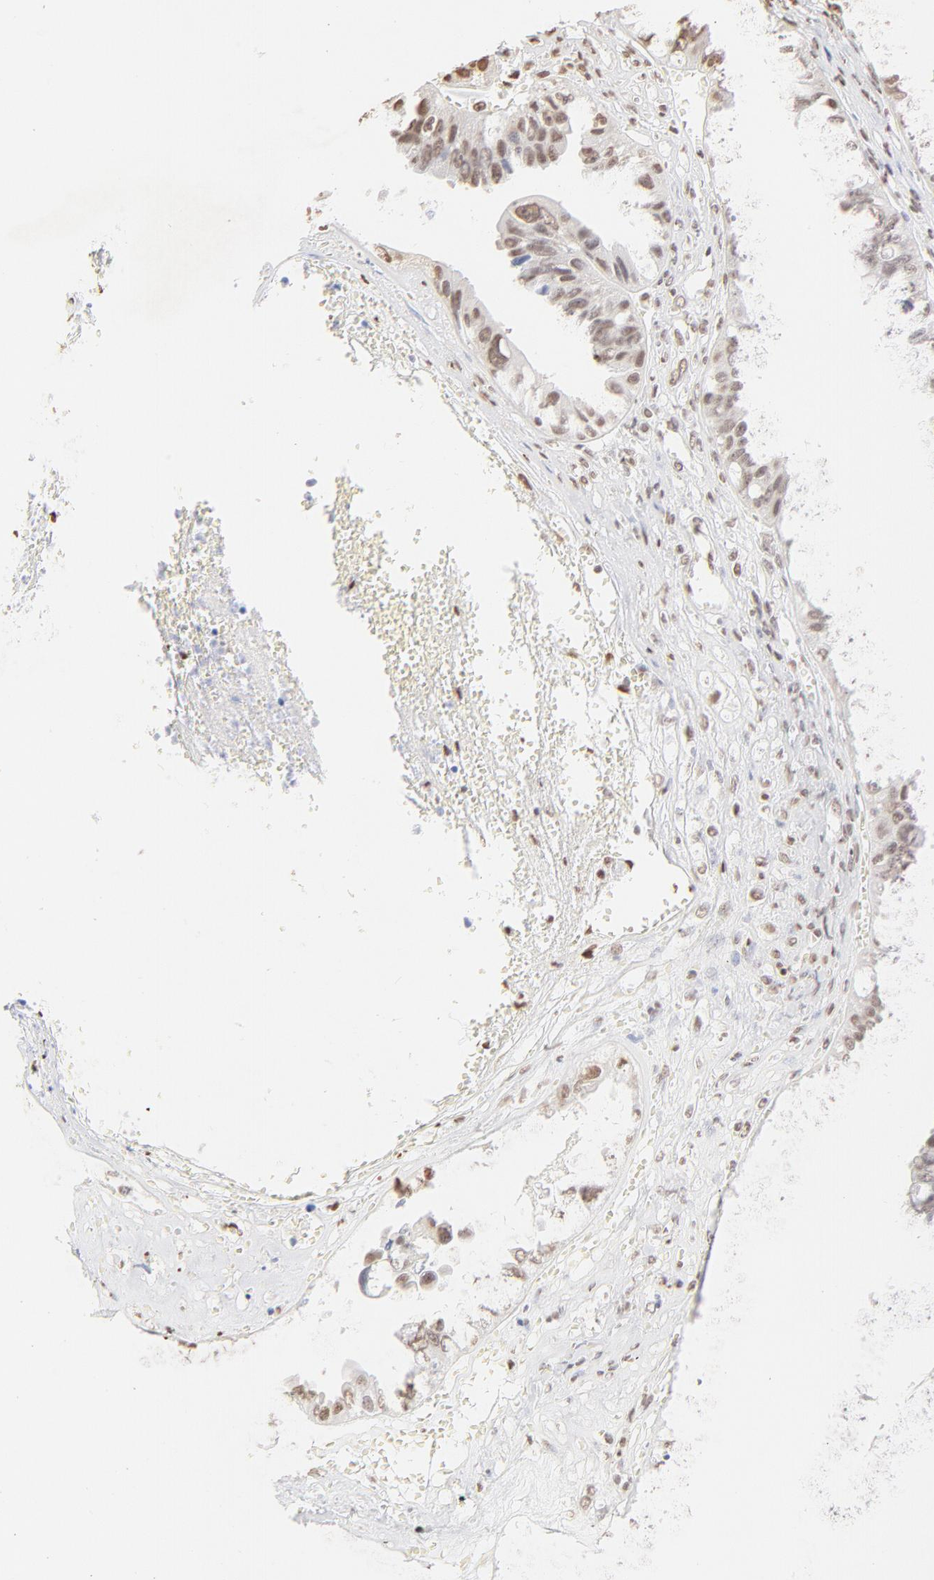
{"staining": {"intensity": "weak", "quantity": "25%-75%", "location": "nuclear"}, "tissue": "ovarian cancer", "cell_type": "Tumor cells", "image_type": "cancer", "snomed": [{"axis": "morphology", "description": "Carcinoma, endometroid"}, {"axis": "topography", "description": "Ovary"}], "caption": "An IHC micrograph of tumor tissue is shown. Protein staining in brown shows weak nuclear positivity in ovarian cancer (endometroid carcinoma) within tumor cells. Immunohistochemistry stains the protein in brown and the nuclei are stained blue.", "gene": "ZNF540", "patient": {"sex": "female", "age": 85}}